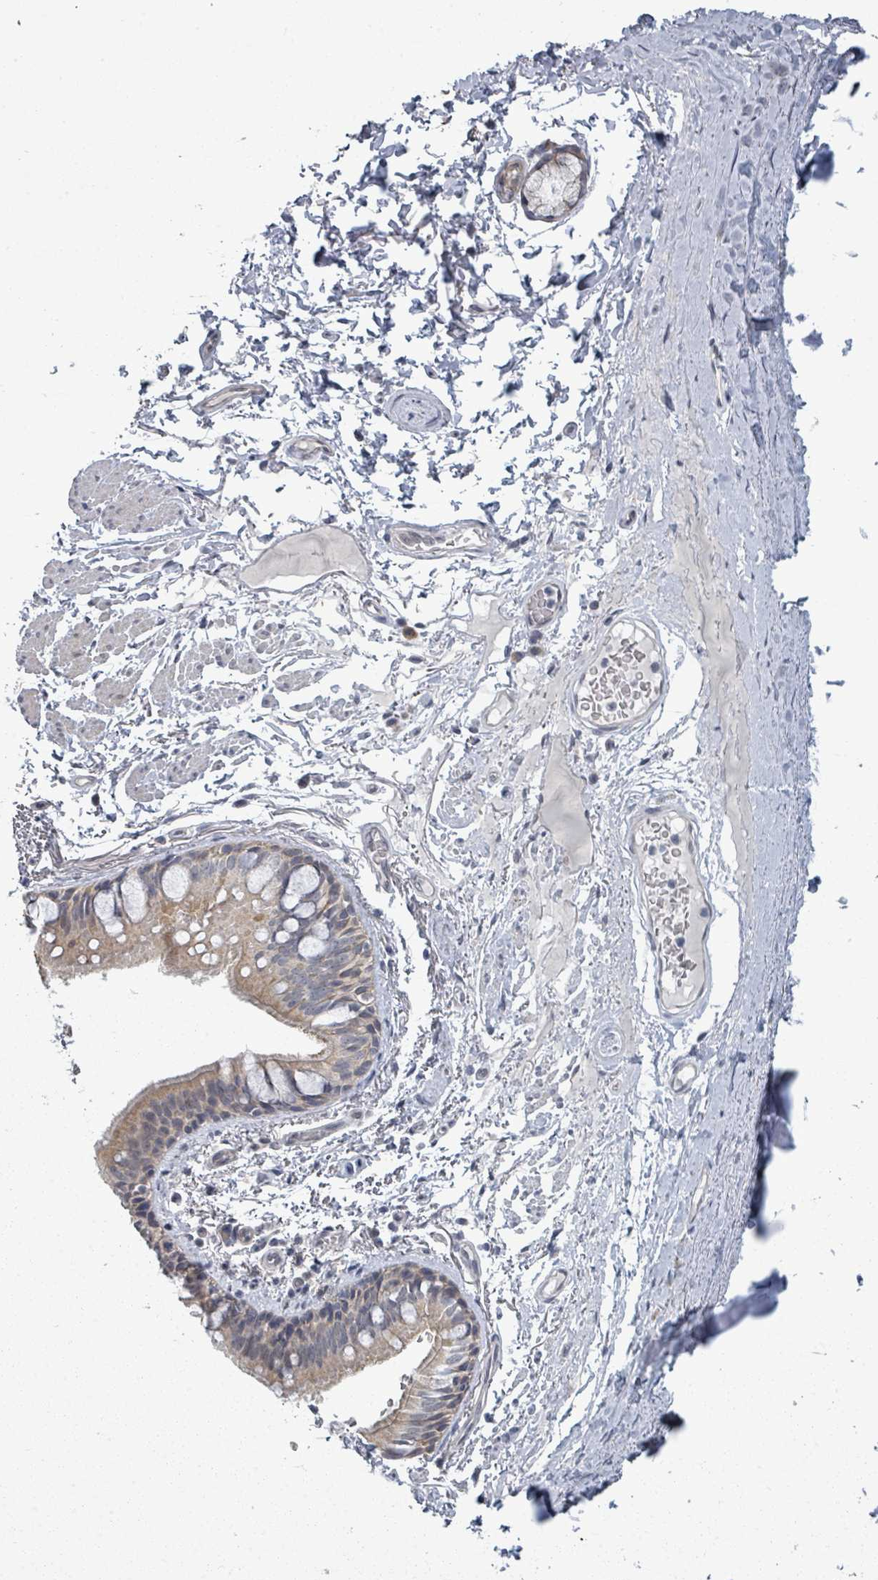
{"staining": {"intensity": "weak", "quantity": "25%-75%", "location": "cytoplasmic/membranous"}, "tissue": "bronchus", "cell_type": "Respiratory epithelial cells", "image_type": "normal", "snomed": [{"axis": "morphology", "description": "Normal tissue, NOS"}, {"axis": "topography", "description": "Bronchus"}], "caption": "Protein expression by immunohistochemistry exhibits weak cytoplasmic/membranous staining in approximately 25%-75% of respiratory epithelial cells in normal bronchus. The protein is shown in brown color, while the nuclei are stained blue.", "gene": "ASB12", "patient": {"sex": "male", "age": 70}}